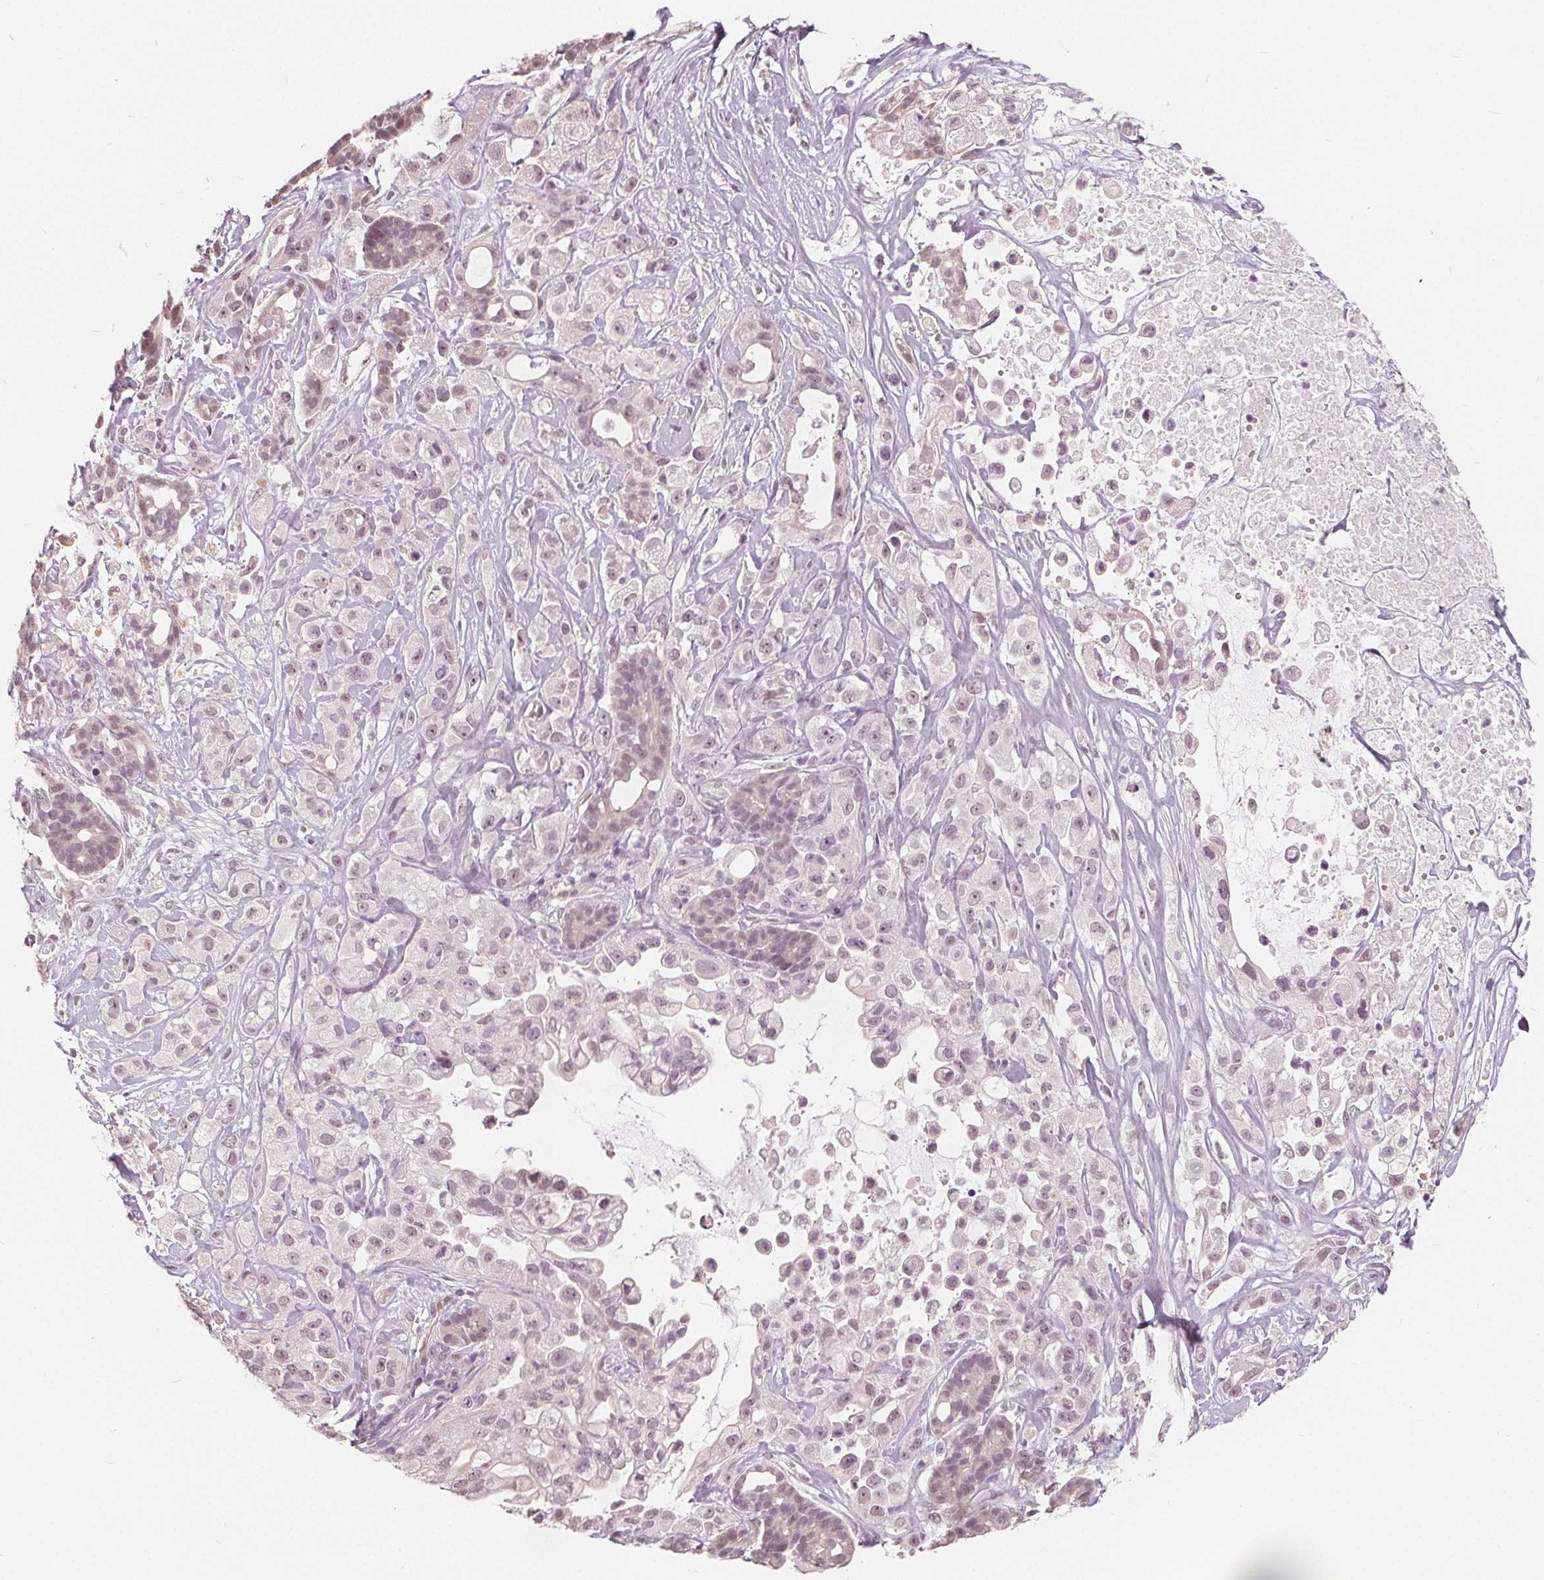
{"staining": {"intensity": "weak", "quantity": "25%-75%", "location": "nuclear"}, "tissue": "pancreatic cancer", "cell_type": "Tumor cells", "image_type": "cancer", "snomed": [{"axis": "morphology", "description": "Adenocarcinoma, NOS"}, {"axis": "topography", "description": "Pancreas"}], "caption": "The photomicrograph exhibits staining of adenocarcinoma (pancreatic), revealing weak nuclear protein expression (brown color) within tumor cells. (Stains: DAB (3,3'-diaminobenzidine) in brown, nuclei in blue, Microscopy: brightfield microscopy at high magnification).", "gene": "NUP210L", "patient": {"sex": "male", "age": 44}}